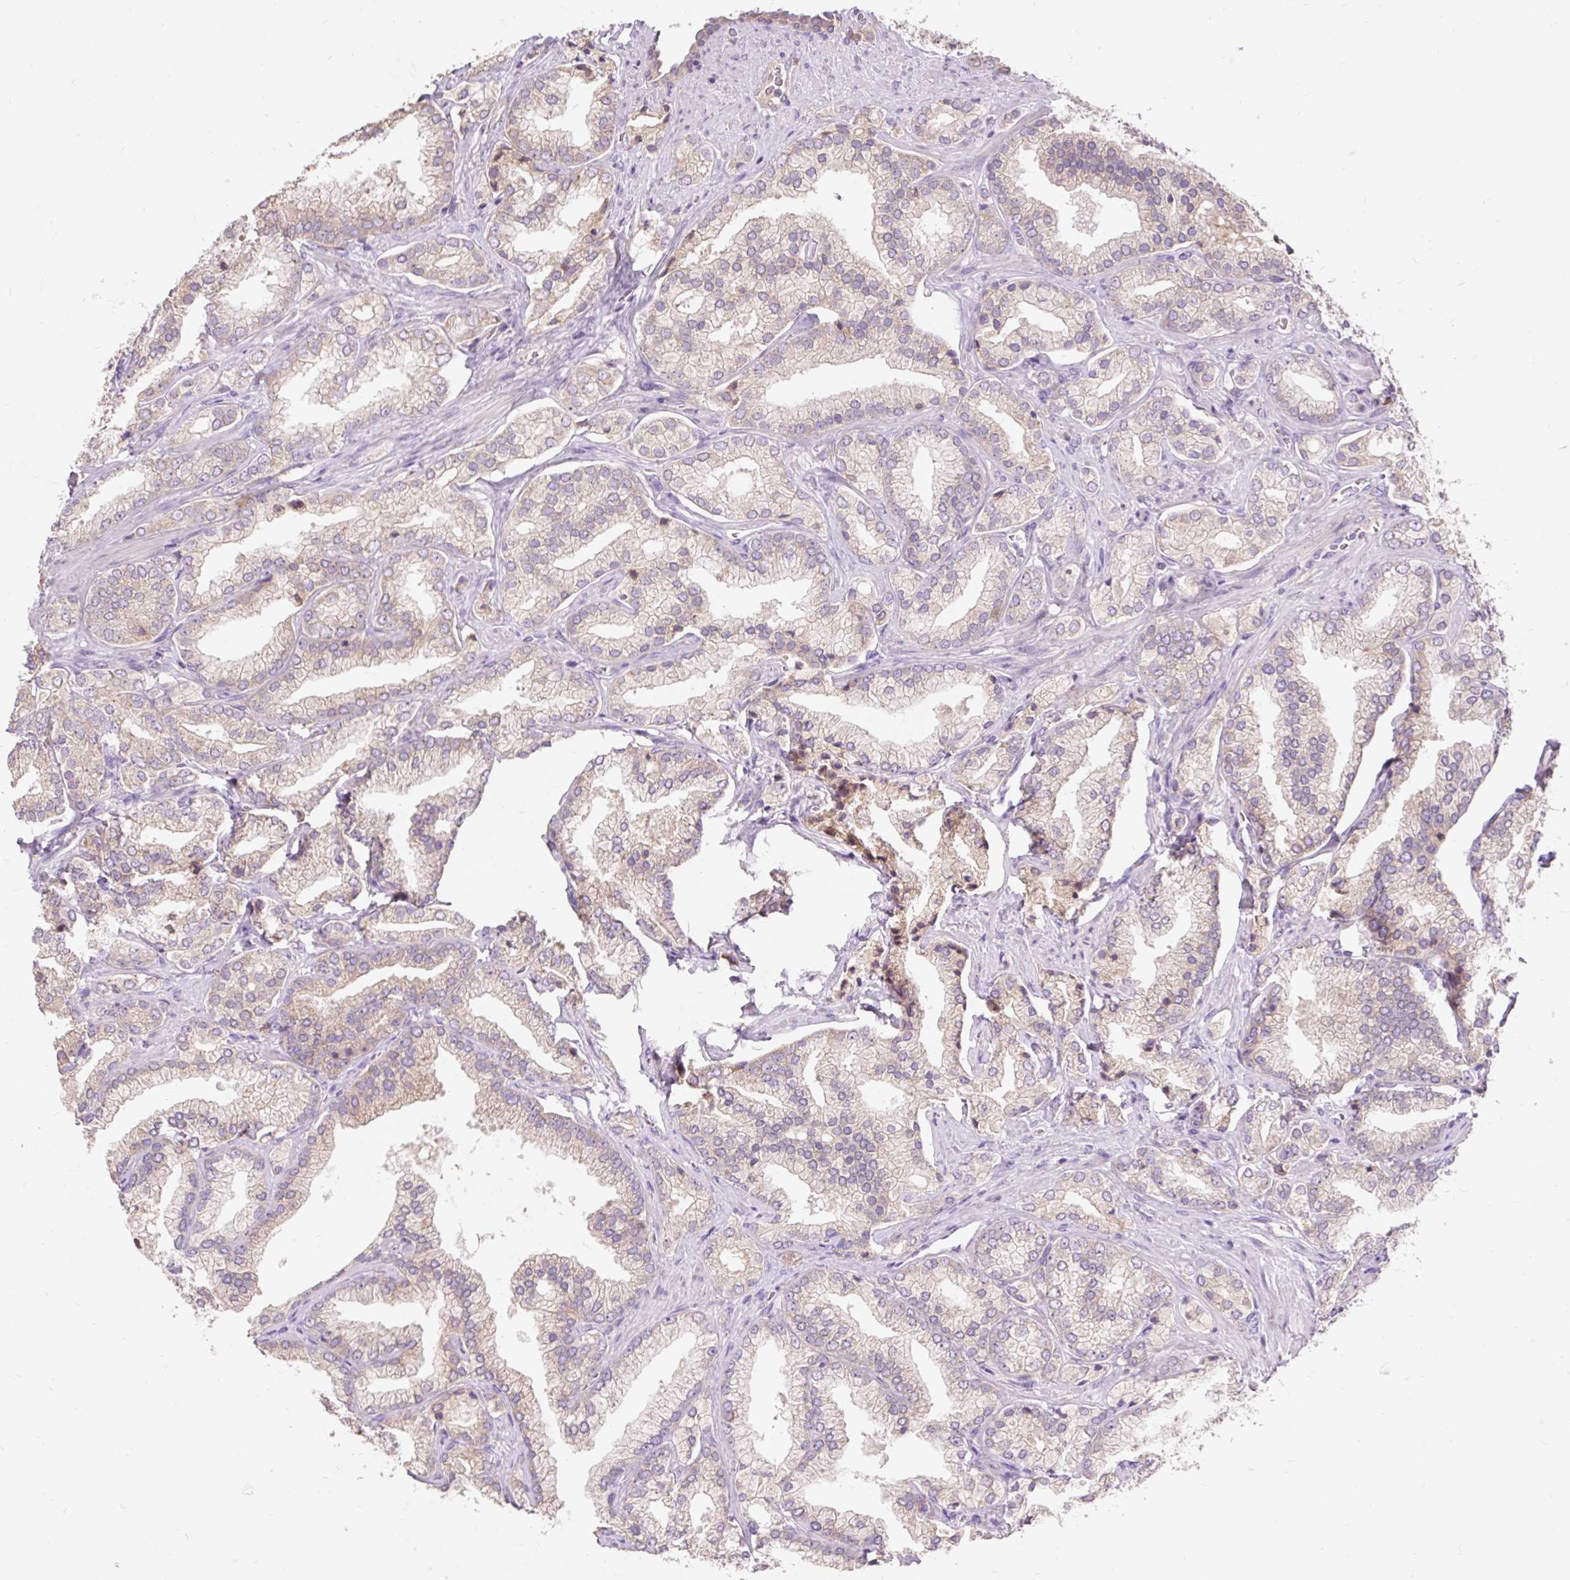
{"staining": {"intensity": "weak", "quantity": "<25%", "location": "cytoplasmic/membranous"}, "tissue": "prostate cancer", "cell_type": "Tumor cells", "image_type": "cancer", "snomed": [{"axis": "morphology", "description": "Adenocarcinoma, High grade"}, {"axis": "topography", "description": "Prostate"}], "caption": "An image of prostate cancer stained for a protein reveals no brown staining in tumor cells.", "gene": "SEC63", "patient": {"sex": "male", "age": 68}}